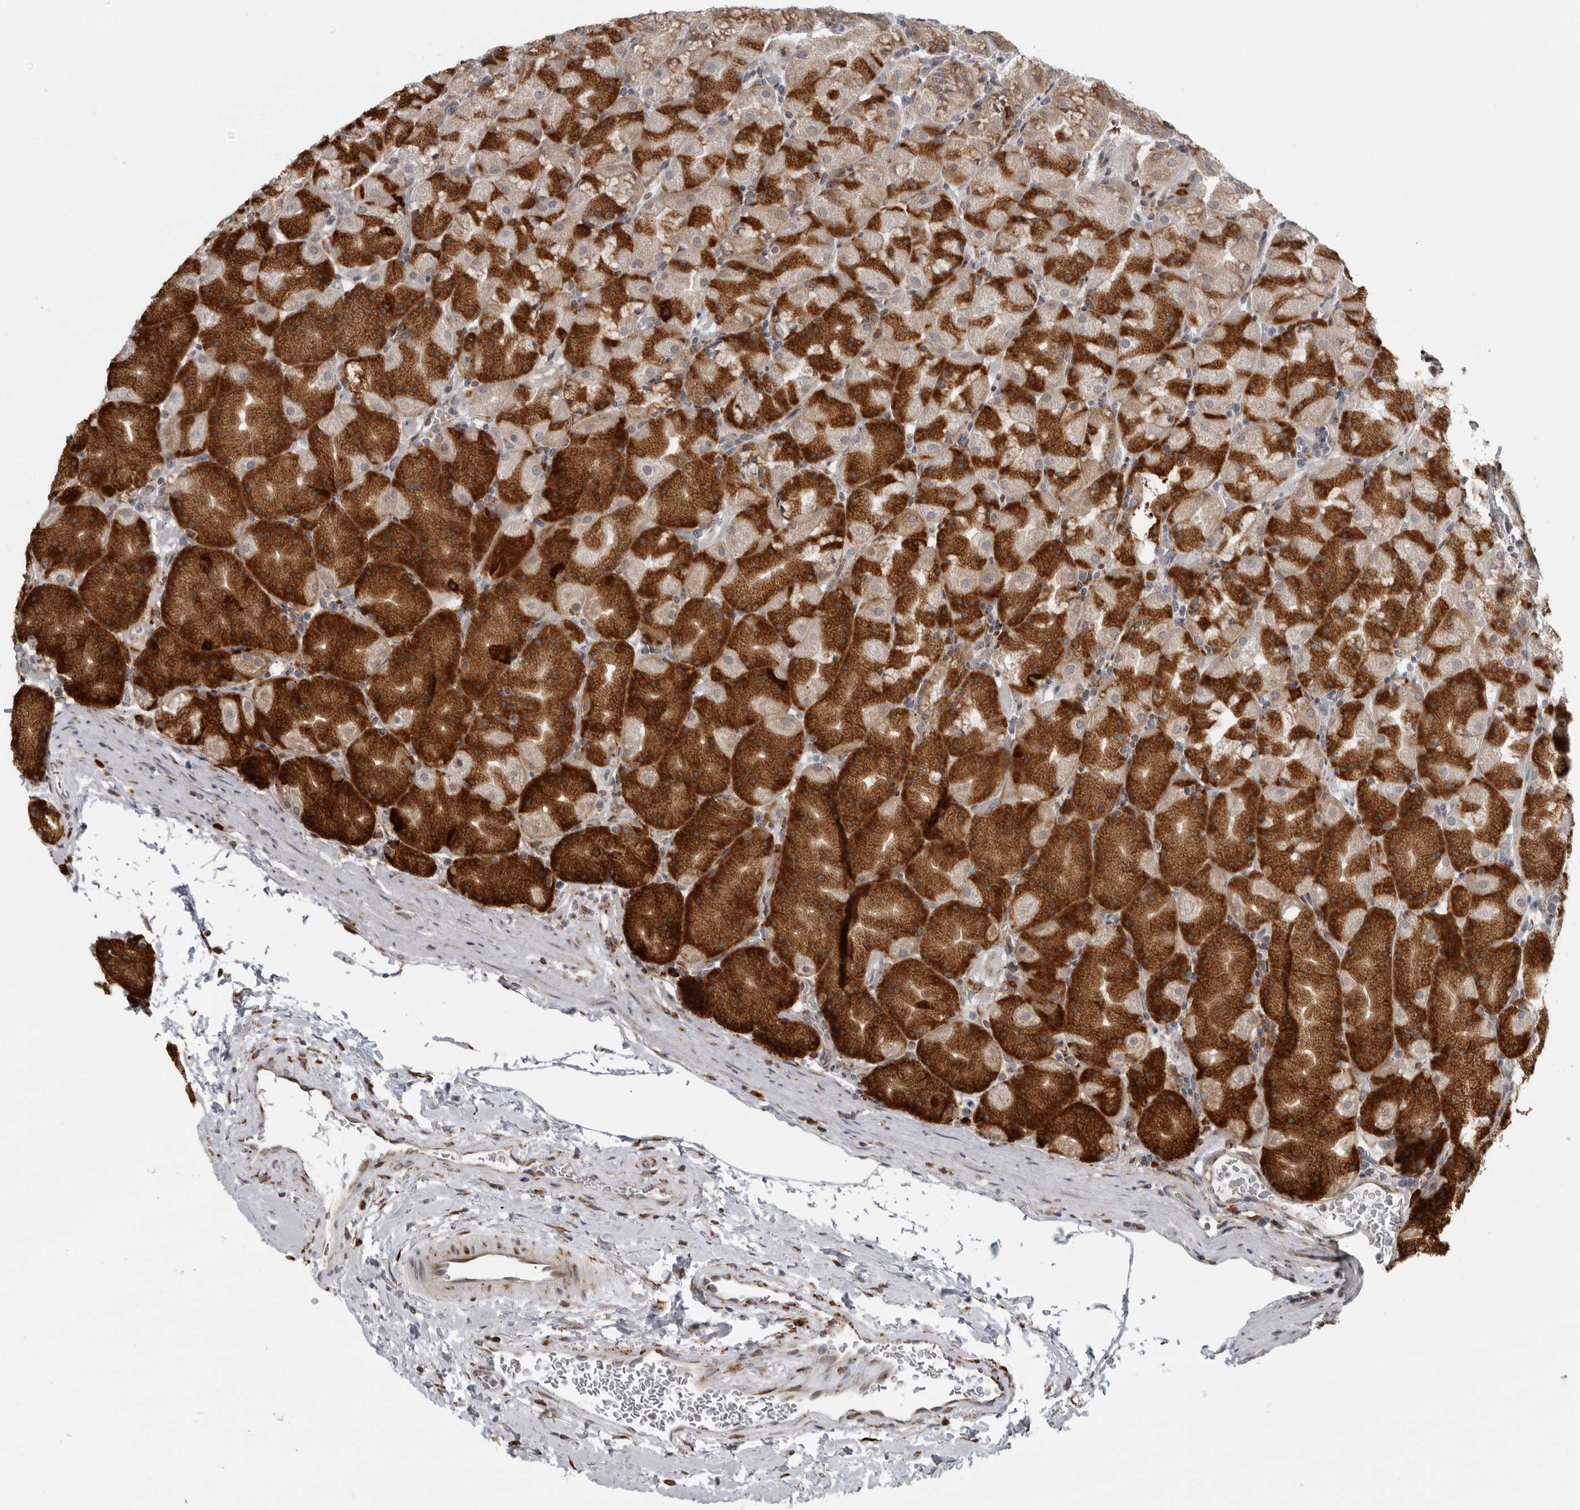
{"staining": {"intensity": "strong", "quantity": "25%-75%", "location": "cytoplasmic/membranous"}, "tissue": "stomach", "cell_type": "Glandular cells", "image_type": "normal", "snomed": [{"axis": "morphology", "description": "Normal tissue, NOS"}, {"axis": "topography", "description": "Stomach, upper"}, {"axis": "topography", "description": "Stomach"}], "caption": "IHC photomicrograph of benign human stomach stained for a protein (brown), which reveals high levels of strong cytoplasmic/membranous staining in approximately 25%-75% of glandular cells.", "gene": "ALPK2", "patient": {"sex": "male", "age": 48}}